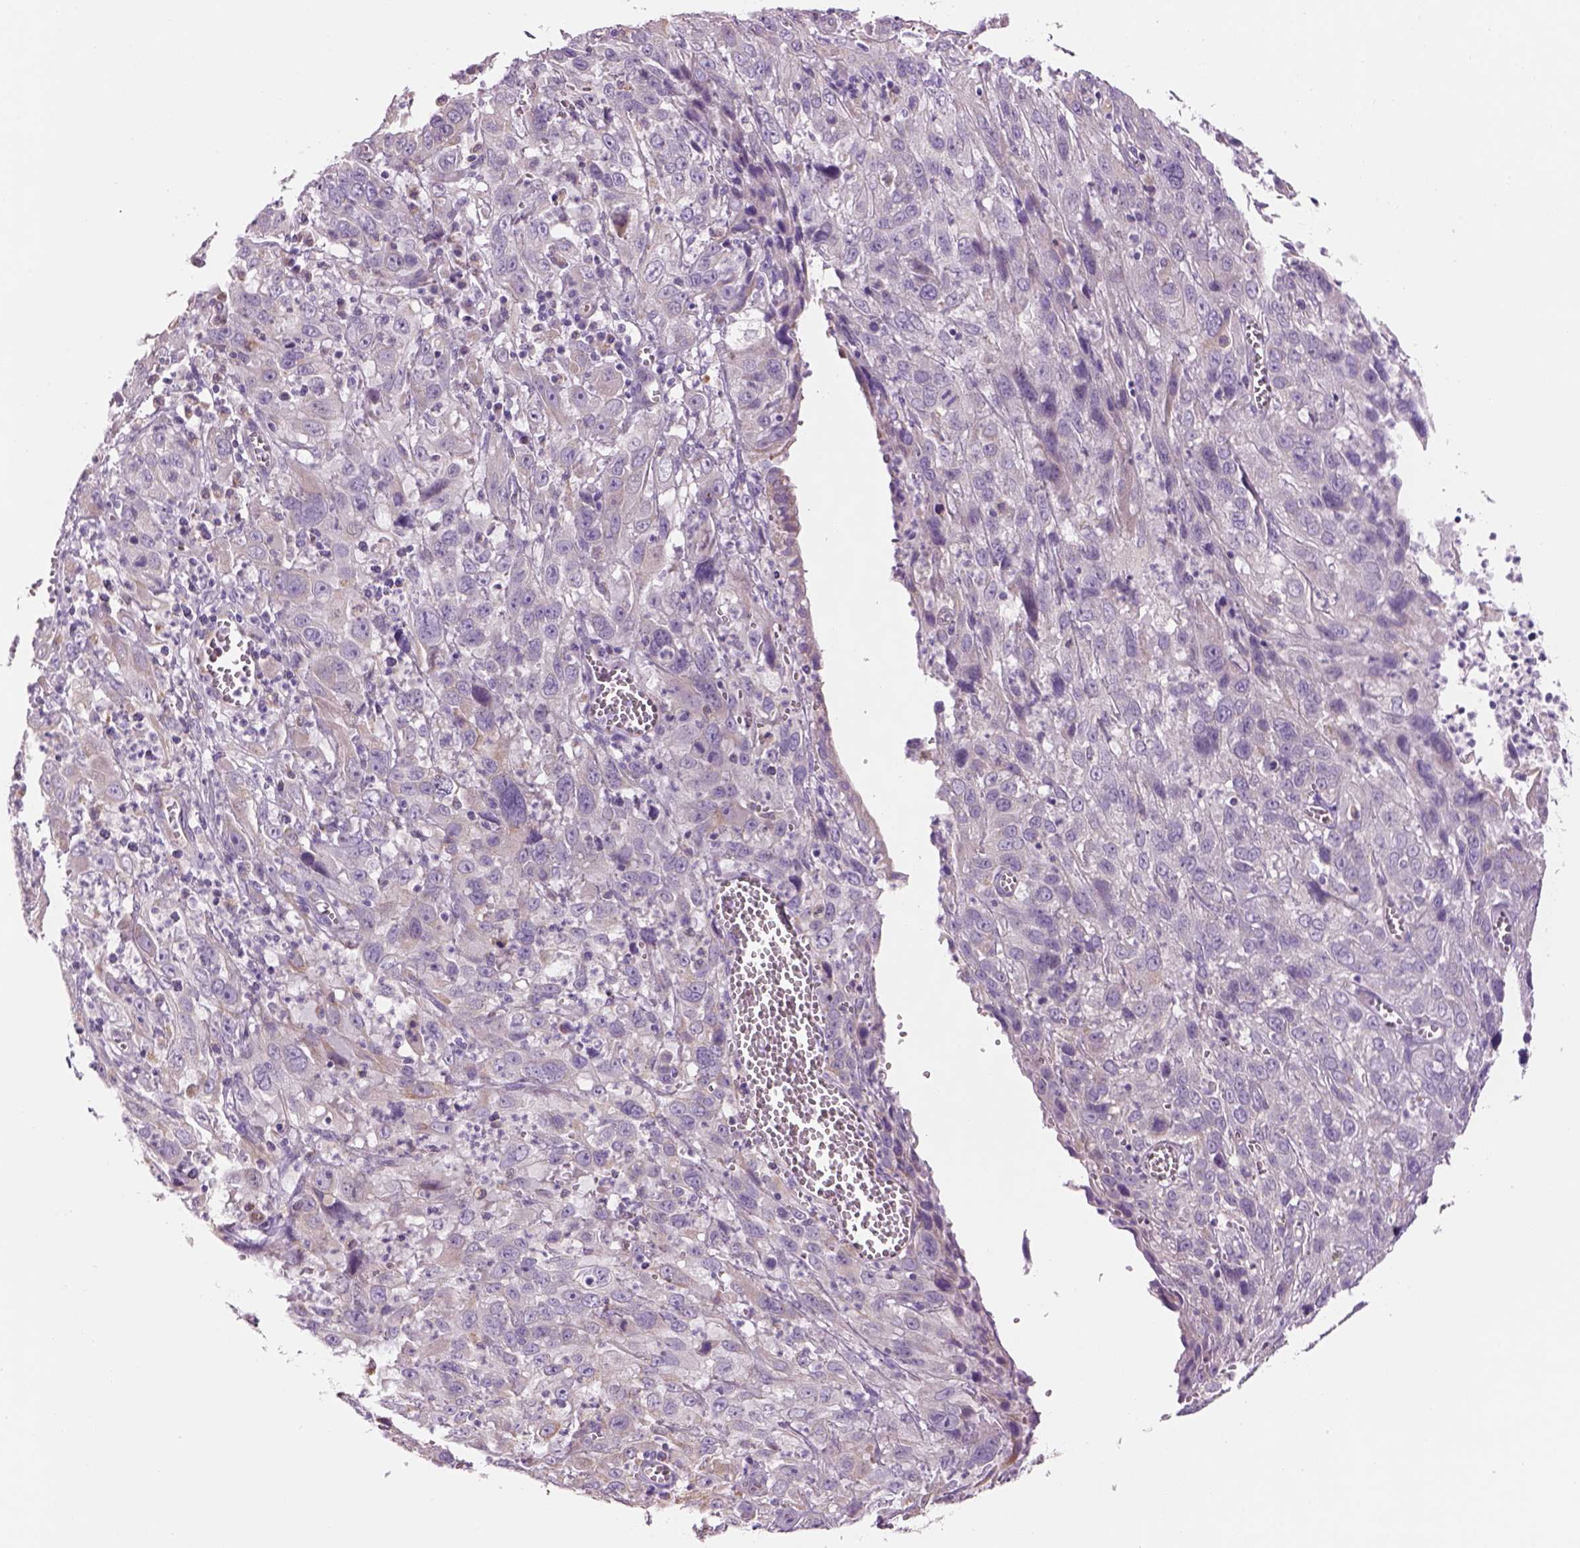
{"staining": {"intensity": "weak", "quantity": "<25%", "location": "cytoplasmic/membranous"}, "tissue": "cervical cancer", "cell_type": "Tumor cells", "image_type": "cancer", "snomed": [{"axis": "morphology", "description": "Squamous cell carcinoma, NOS"}, {"axis": "topography", "description": "Cervix"}], "caption": "High power microscopy photomicrograph of an immunohistochemistry image of squamous cell carcinoma (cervical), revealing no significant positivity in tumor cells.", "gene": "IFT52", "patient": {"sex": "female", "age": 32}}